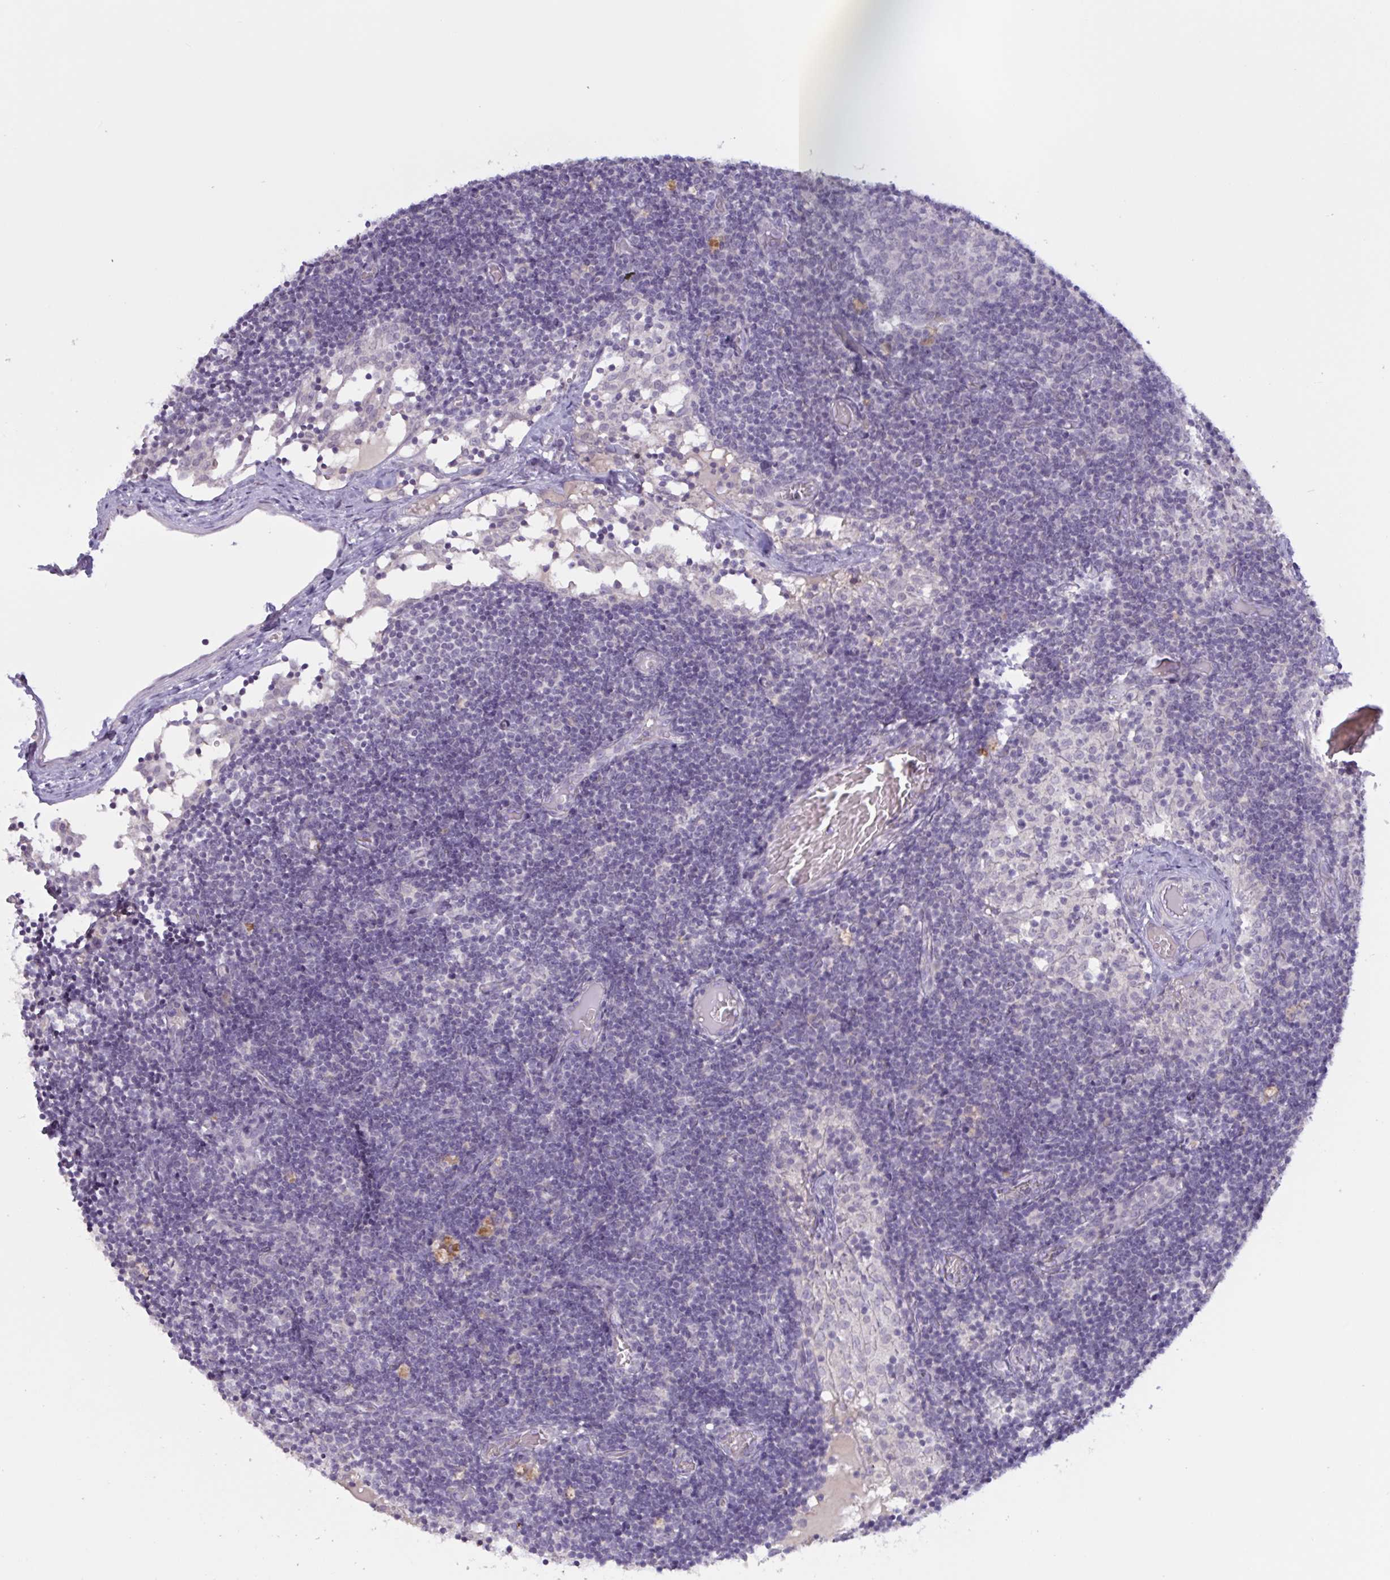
{"staining": {"intensity": "negative", "quantity": "none", "location": "none"}, "tissue": "lymph node", "cell_type": "Germinal center cells", "image_type": "normal", "snomed": [{"axis": "morphology", "description": "Normal tissue, NOS"}, {"axis": "topography", "description": "Lymph node"}], "caption": "Immunohistochemistry (IHC) micrograph of unremarkable lymph node: lymph node stained with DAB exhibits no significant protein positivity in germinal center cells. (Stains: DAB (3,3'-diaminobenzidine) immunohistochemistry (IHC) with hematoxylin counter stain, Microscopy: brightfield microscopy at high magnification).", "gene": "ENSG00000281613", "patient": {"sex": "female", "age": 31}}